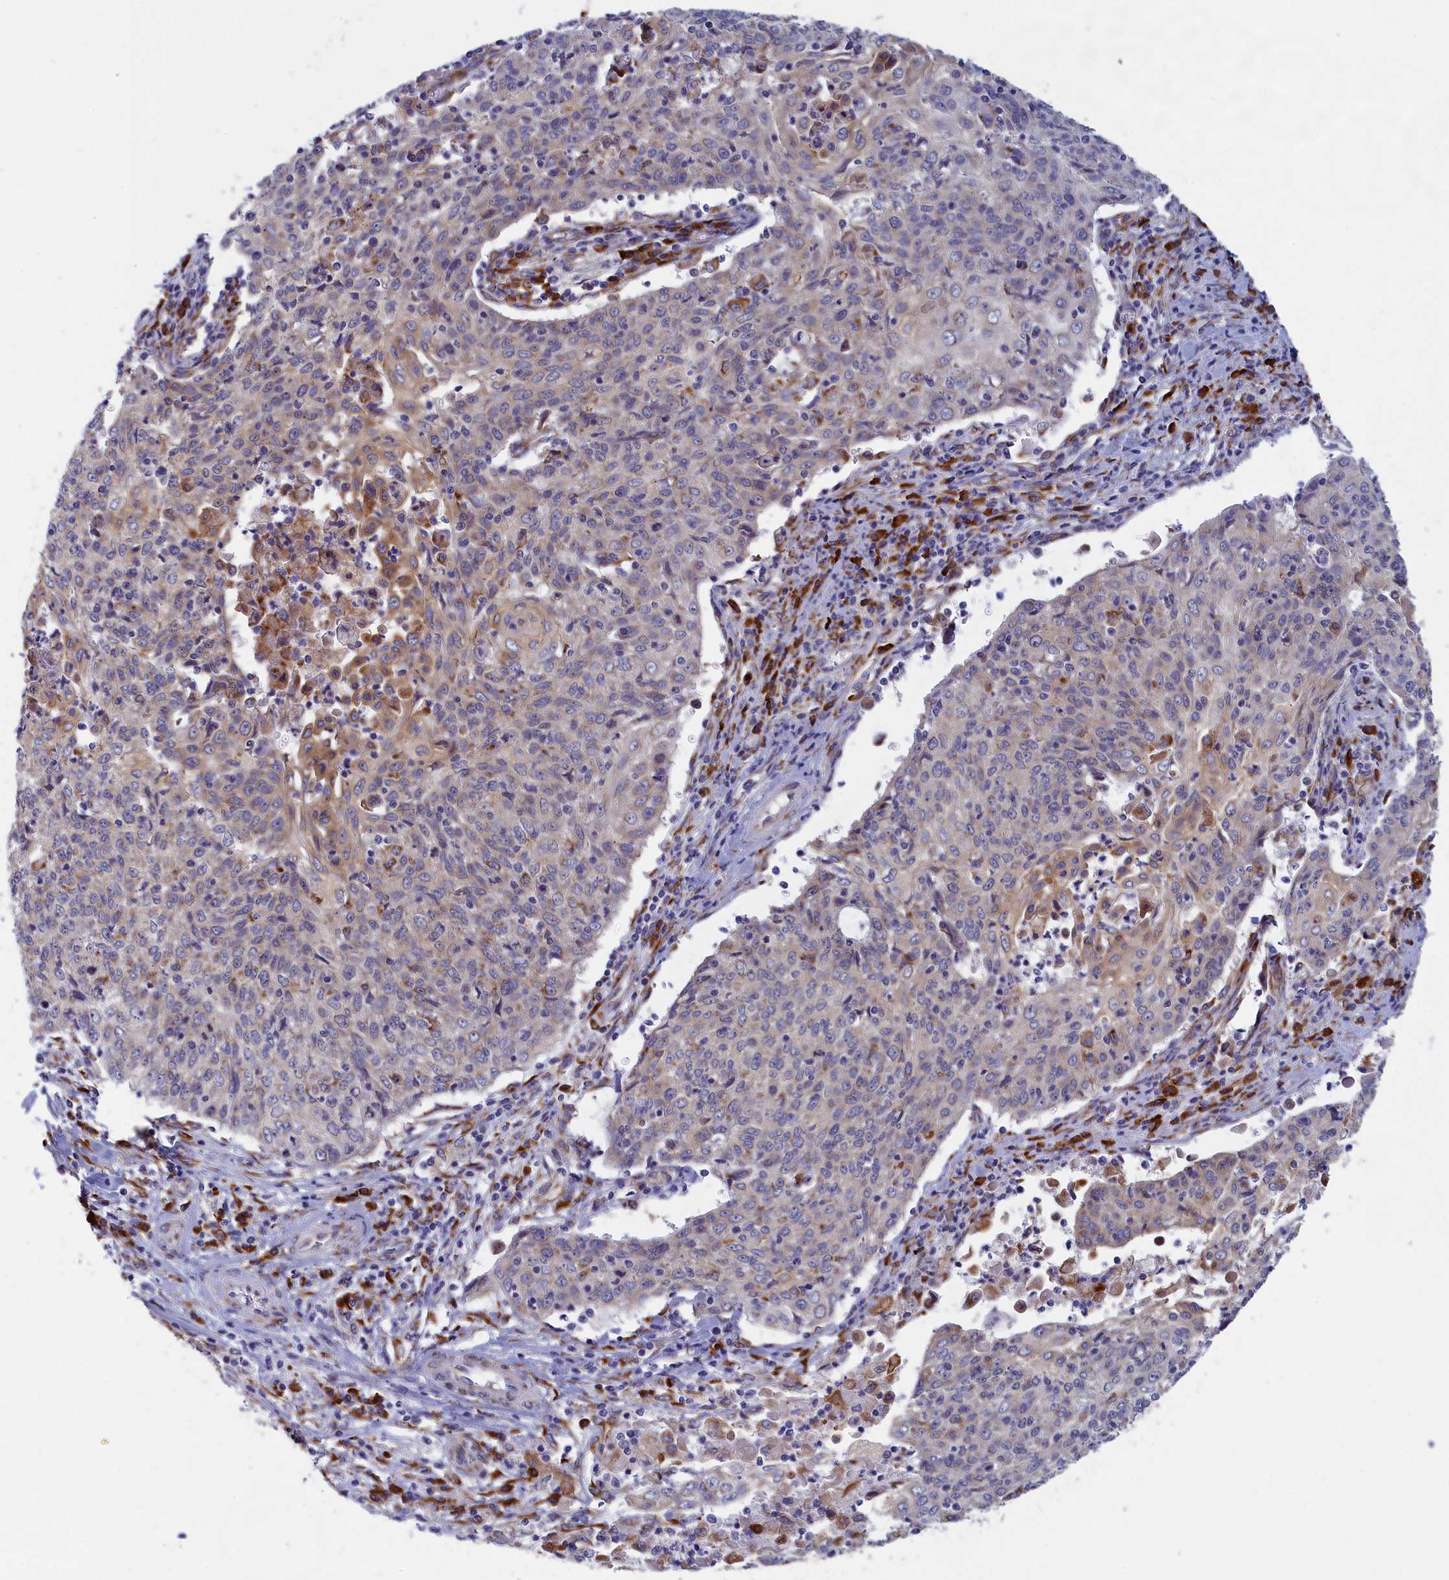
{"staining": {"intensity": "moderate", "quantity": "<25%", "location": "cytoplasmic/membranous"}, "tissue": "cervical cancer", "cell_type": "Tumor cells", "image_type": "cancer", "snomed": [{"axis": "morphology", "description": "Squamous cell carcinoma, NOS"}, {"axis": "topography", "description": "Cervix"}], "caption": "There is low levels of moderate cytoplasmic/membranous positivity in tumor cells of cervical cancer, as demonstrated by immunohistochemical staining (brown color).", "gene": "CCDC68", "patient": {"sex": "female", "age": 48}}